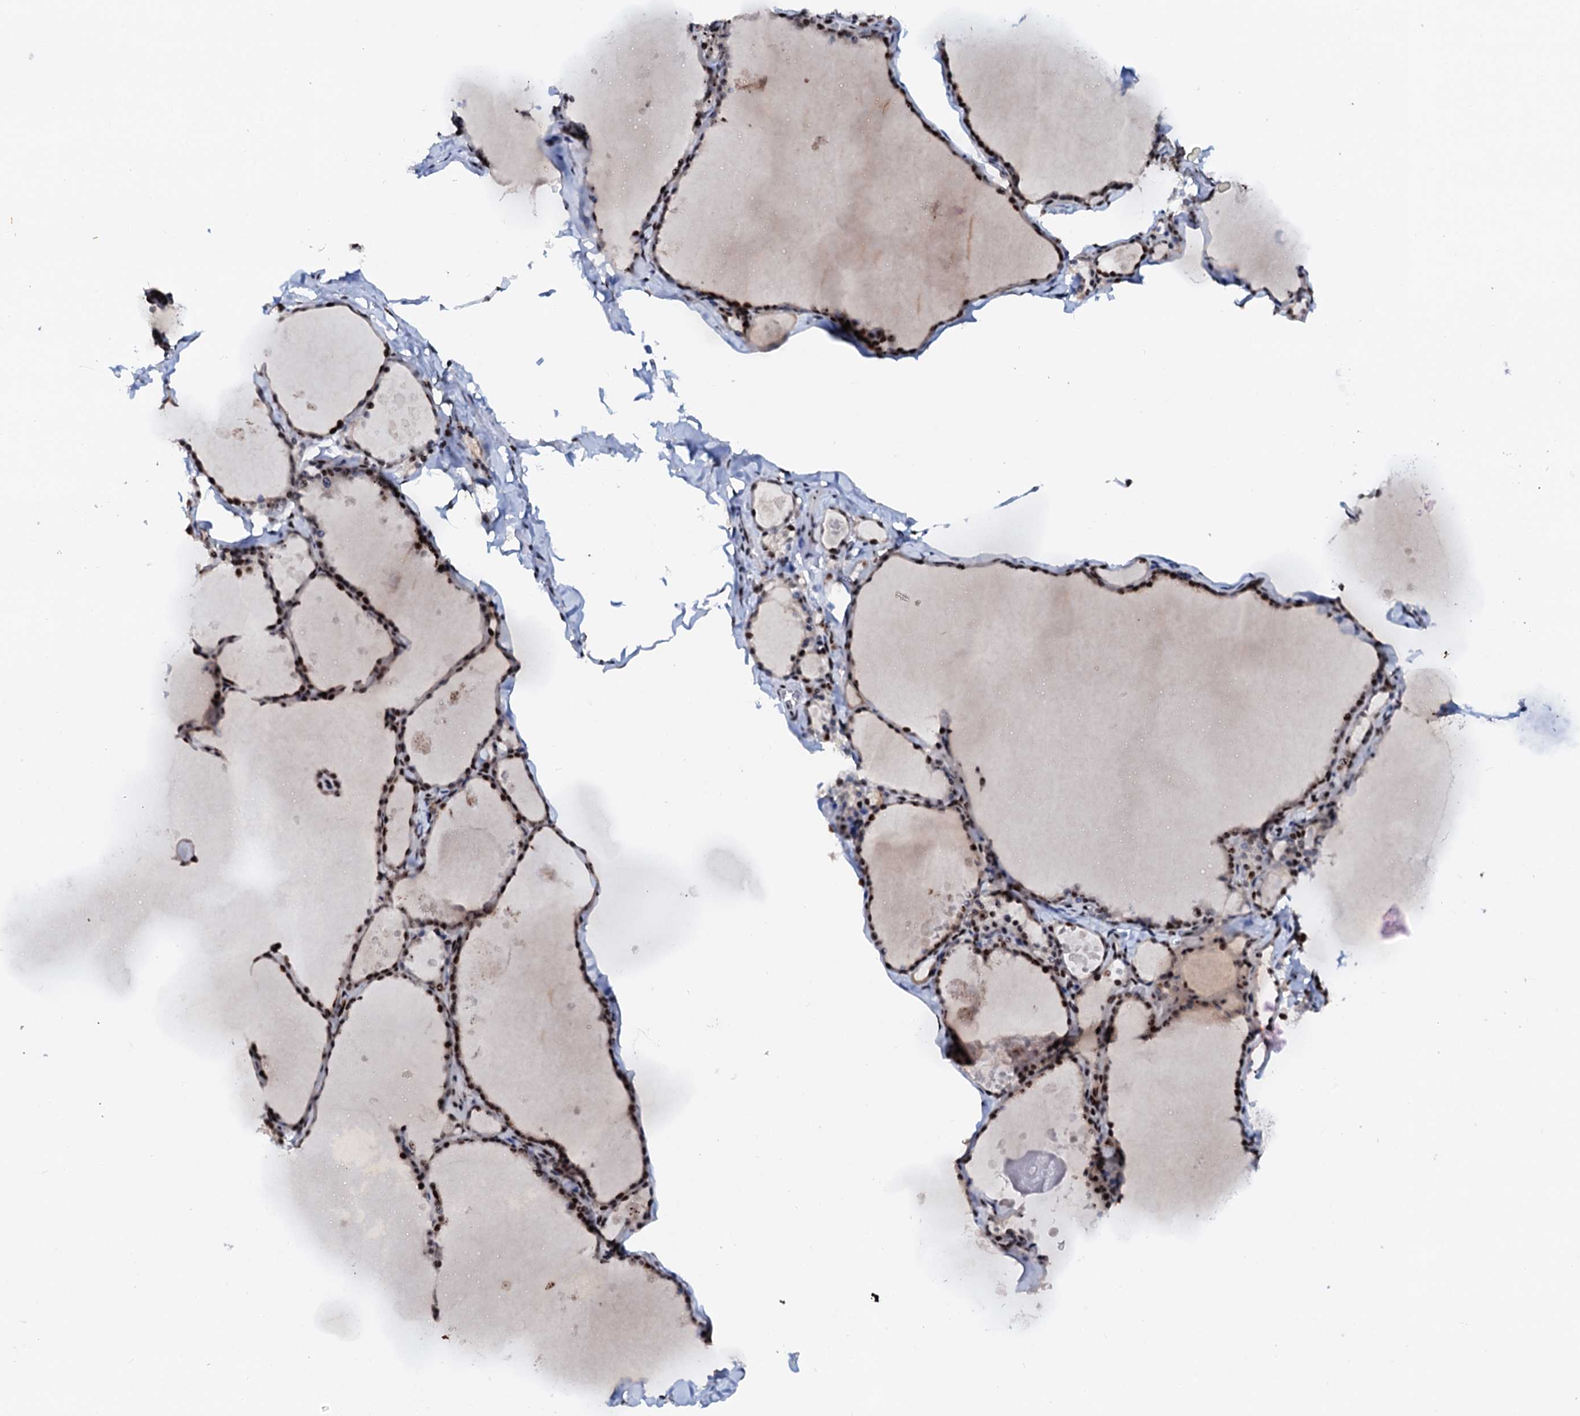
{"staining": {"intensity": "moderate", "quantity": ">75%", "location": "nuclear"}, "tissue": "thyroid gland", "cell_type": "Glandular cells", "image_type": "normal", "snomed": [{"axis": "morphology", "description": "Normal tissue, NOS"}, {"axis": "topography", "description": "Thyroid gland"}], "caption": "This histopathology image reveals IHC staining of normal human thyroid gland, with medium moderate nuclear staining in approximately >75% of glandular cells.", "gene": "NEUROG3", "patient": {"sex": "male", "age": 56}}